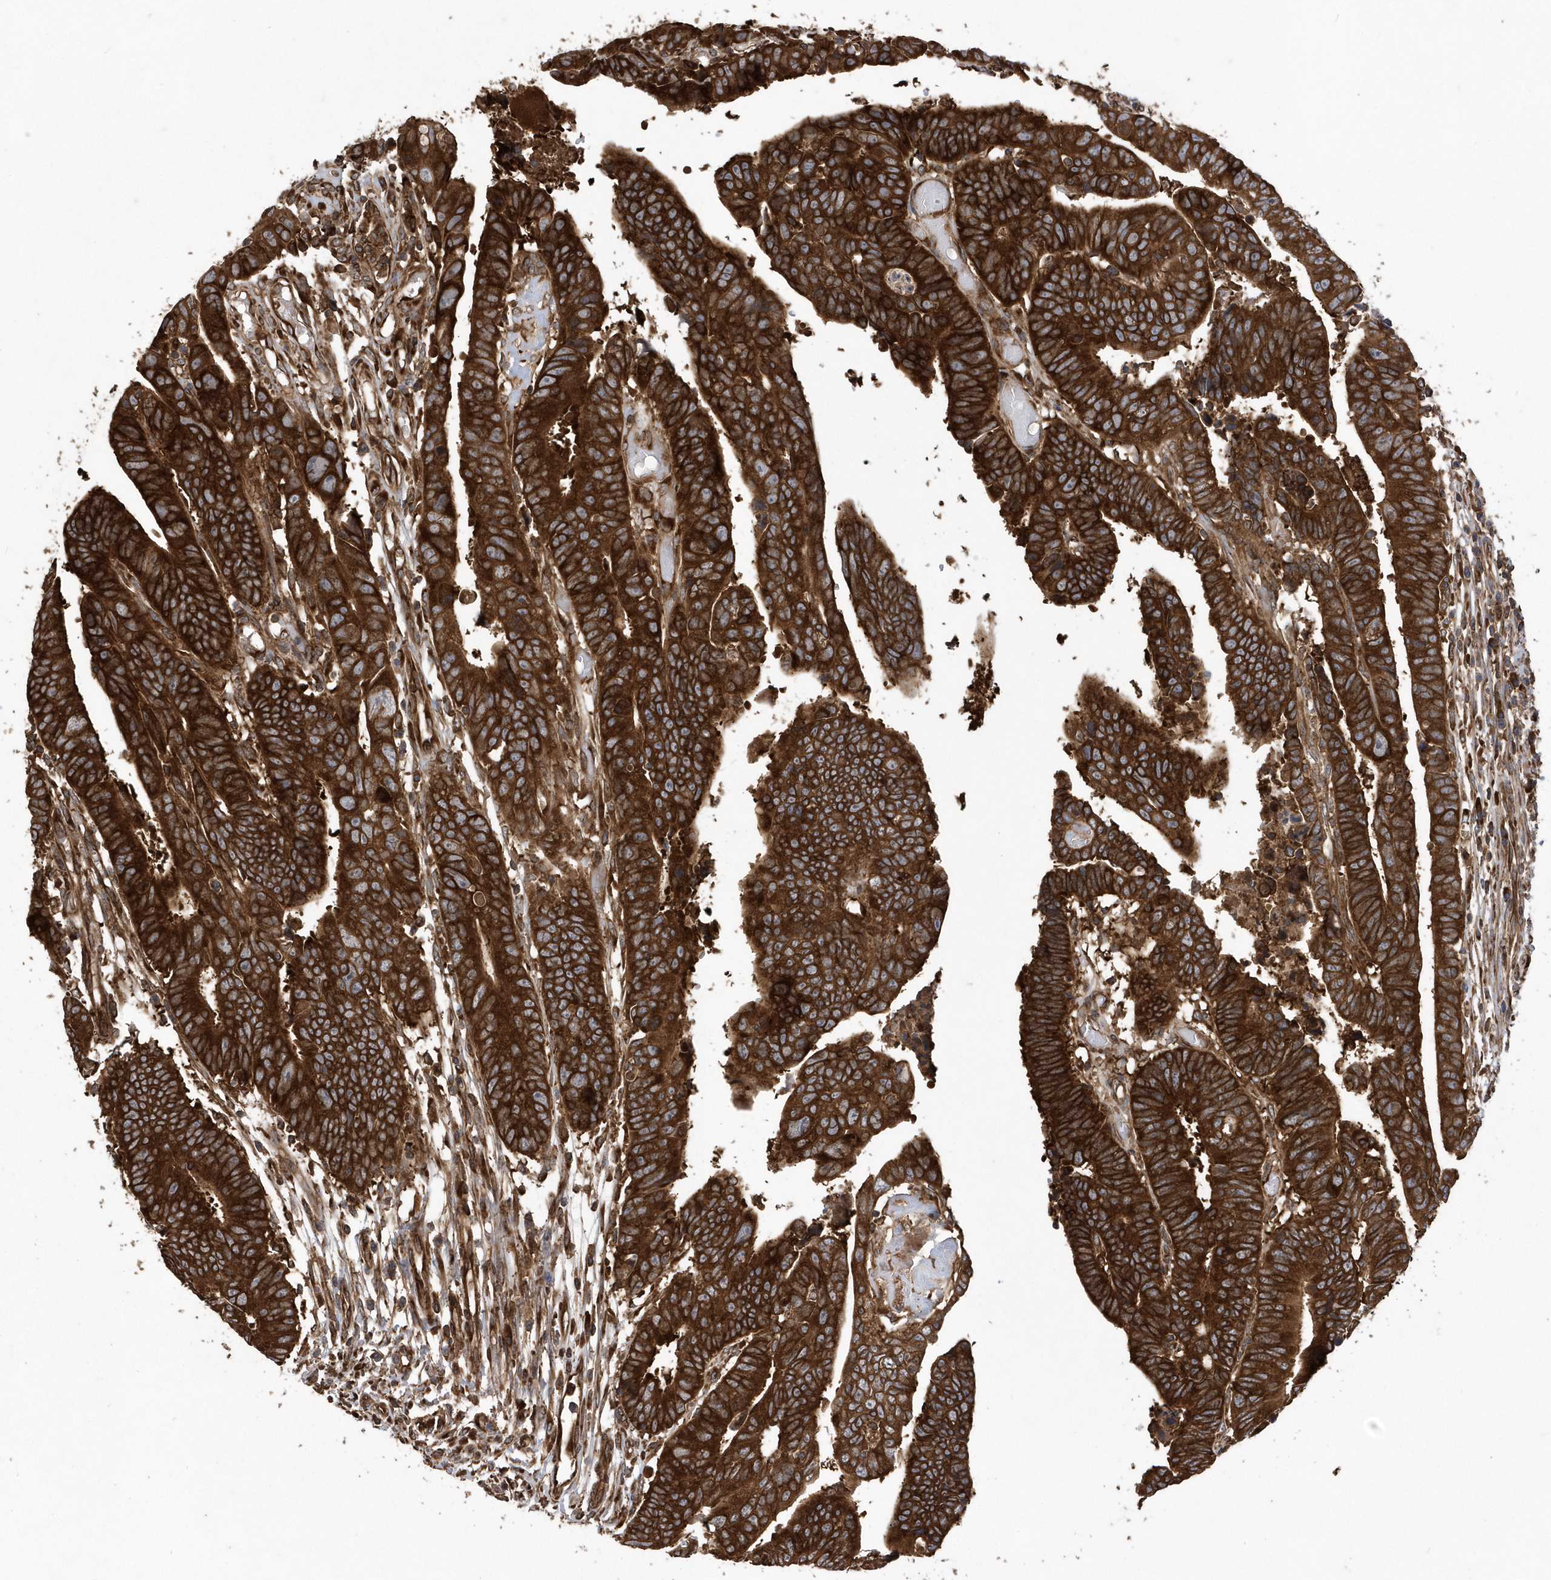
{"staining": {"intensity": "strong", "quantity": ">75%", "location": "cytoplasmic/membranous"}, "tissue": "colorectal cancer", "cell_type": "Tumor cells", "image_type": "cancer", "snomed": [{"axis": "morphology", "description": "Adenocarcinoma, NOS"}, {"axis": "topography", "description": "Rectum"}], "caption": "A brown stain shows strong cytoplasmic/membranous positivity of a protein in human colorectal cancer tumor cells.", "gene": "WASHC5", "patient": {"sex": "female", "age": 65}}